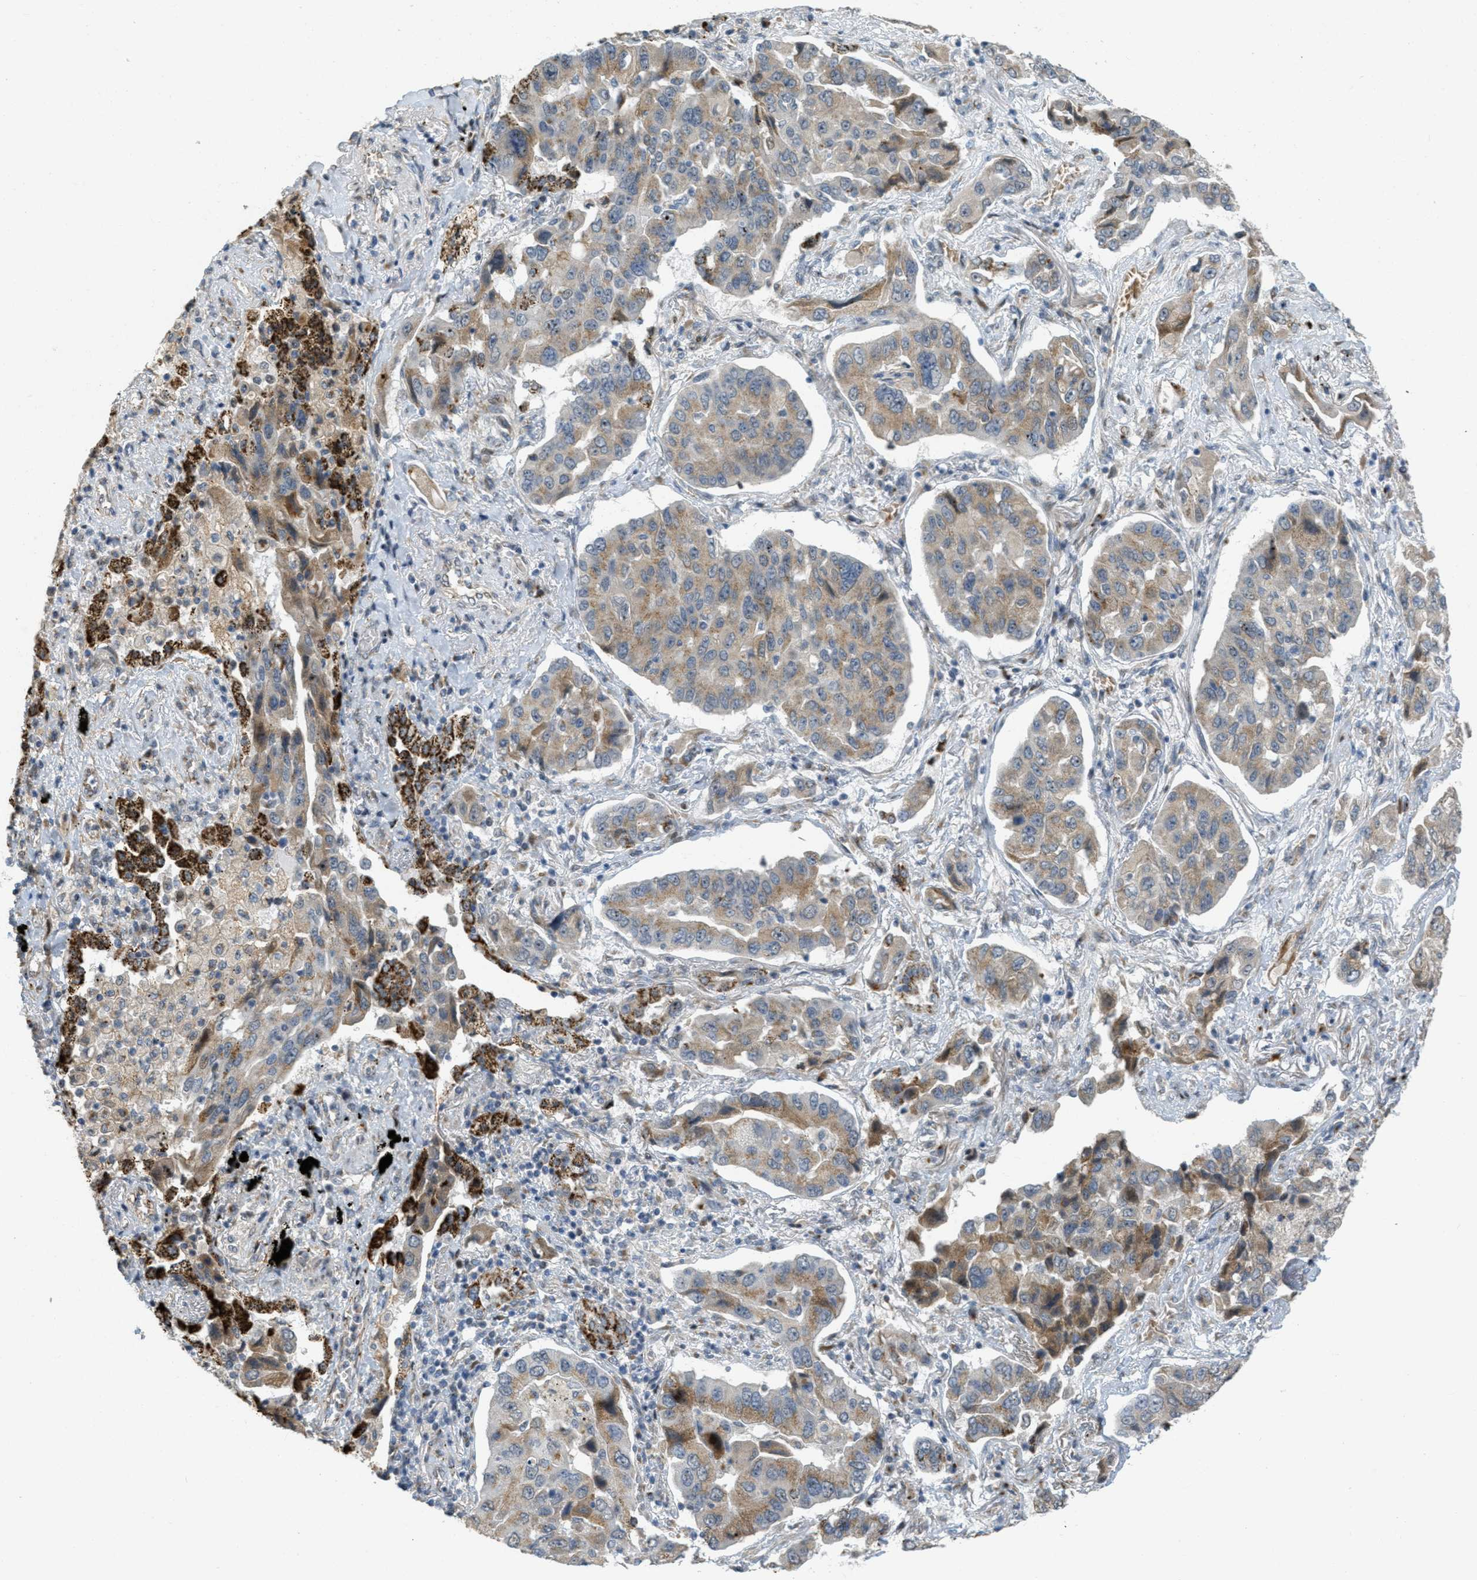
{"staining": {"intensity": "weak", "quantity": ">75%", "location": "cytoplasmic/membranous"}, "tissue": "lung cancer", "cell_type": "Tumor cells", "image_type": "cancer", "snomed": [{"axis": "morphology", "description": "Adenocarcinoma, NOS"}, {"axis": "topography", "description": "Lung"}], "caption": "Tumor cells demonstrate weak cytoplasmic/membranous expression in about >75% of cells in lung cancer (adenocarcinoma). The staining was performed using DAB (3,3'-diaminobenzidine) to visualize the protein expression in brown, while the nuclei were stained in blue with hematoxylin (Magnification: 20x).", "gene": "ZFPL1", "patient": {"sex": "female", "age": 65}}